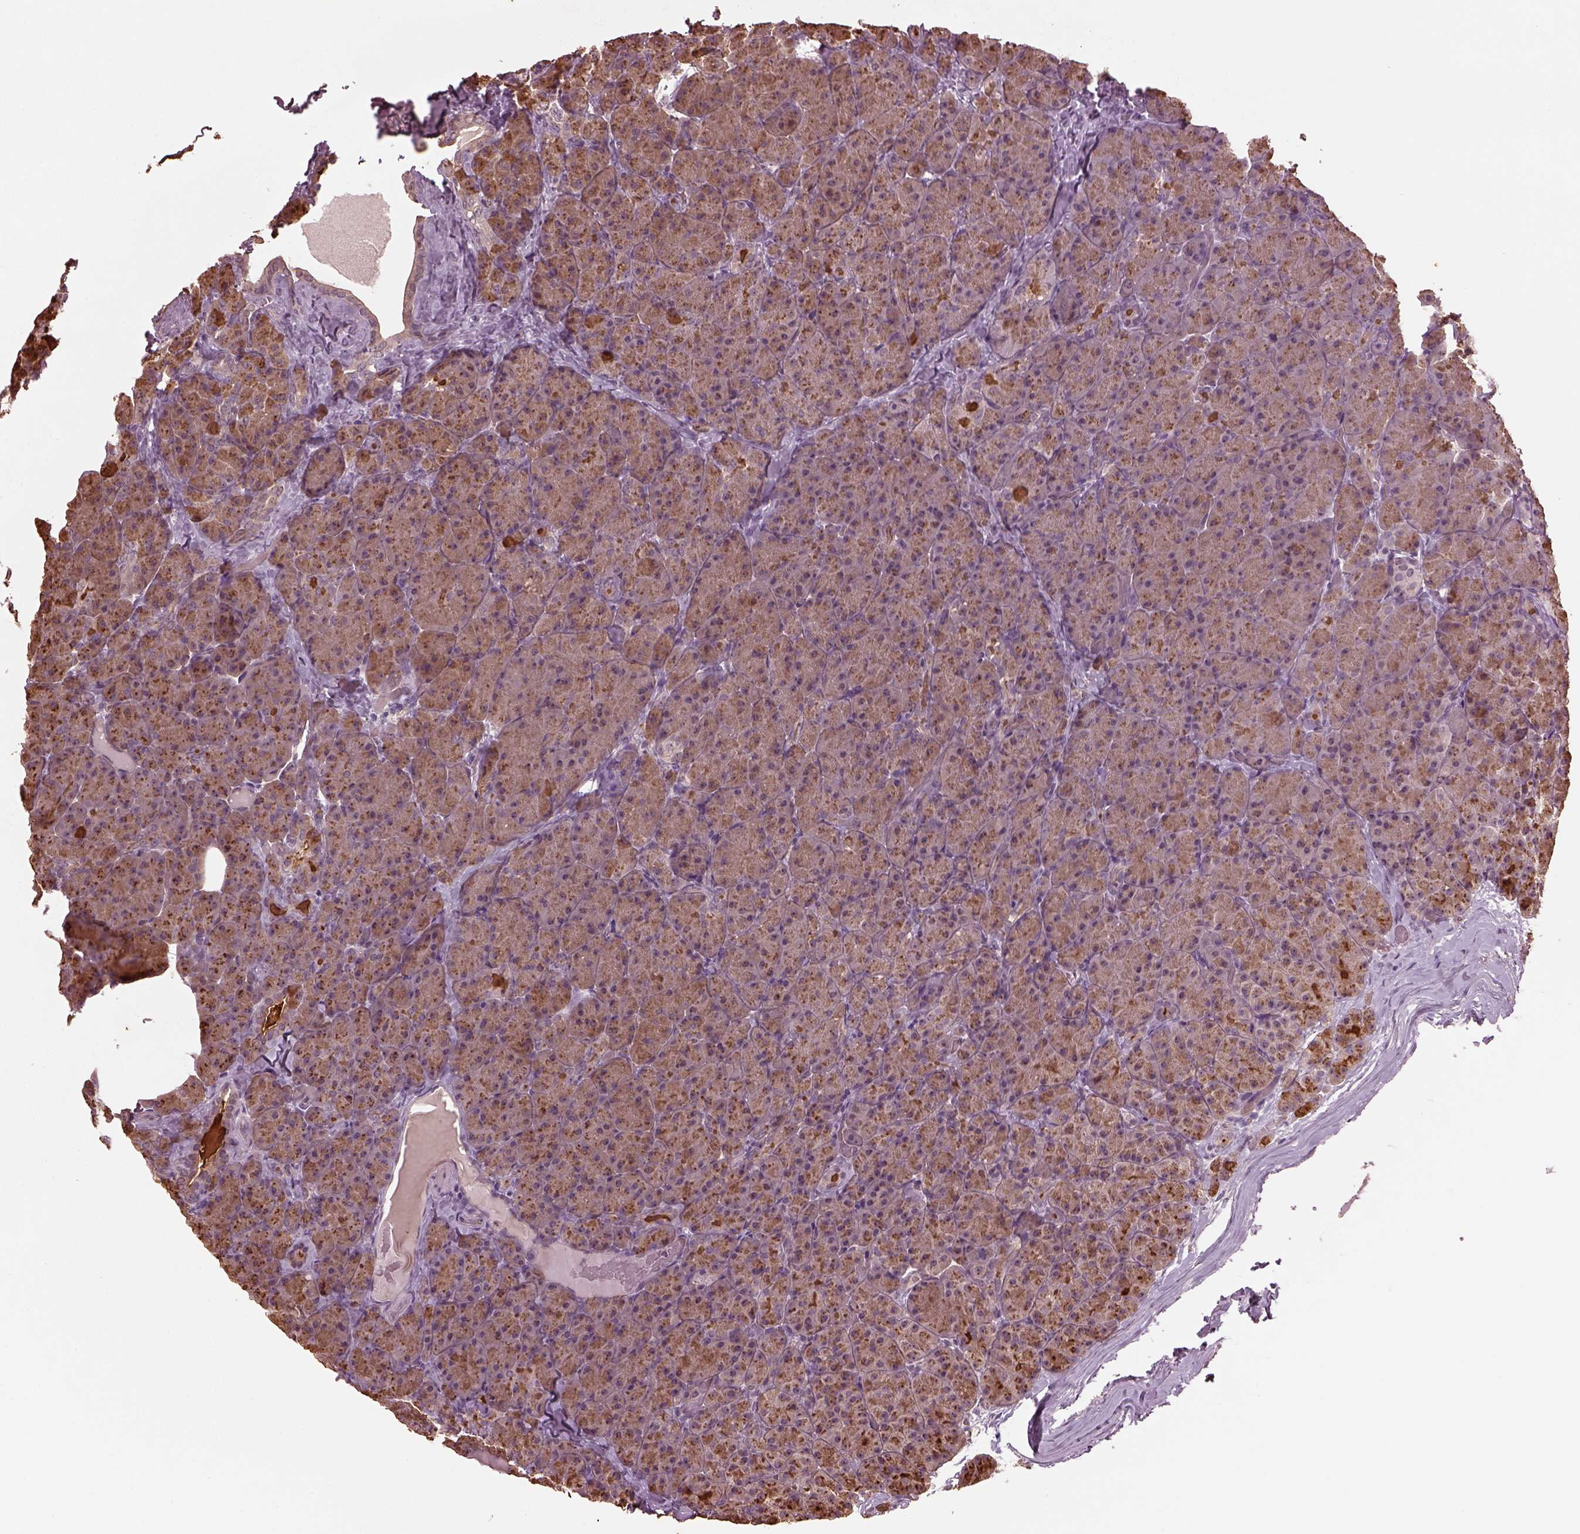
{"staining": {"intensity": "moderate", "quantity": "25%-75%", "location": "cytoplasmic/membranous"}, "tissue": "pancreas", "cell_type": "Exocrine glandular cells", "image_type": "normal", "snomed": [{"axis": "morphology", "description": "Normal tissue, NOS"}, {"axis": "topography", "description": "Pancreas"}], "caption": "A histopathology image of pancreas stained for a protein exhibits moderate cytoplasmic/membranous brown staining in exocrine glandular cells.", "gene": "GNRH1", "patient": {"sex": "male", "age": 57}}